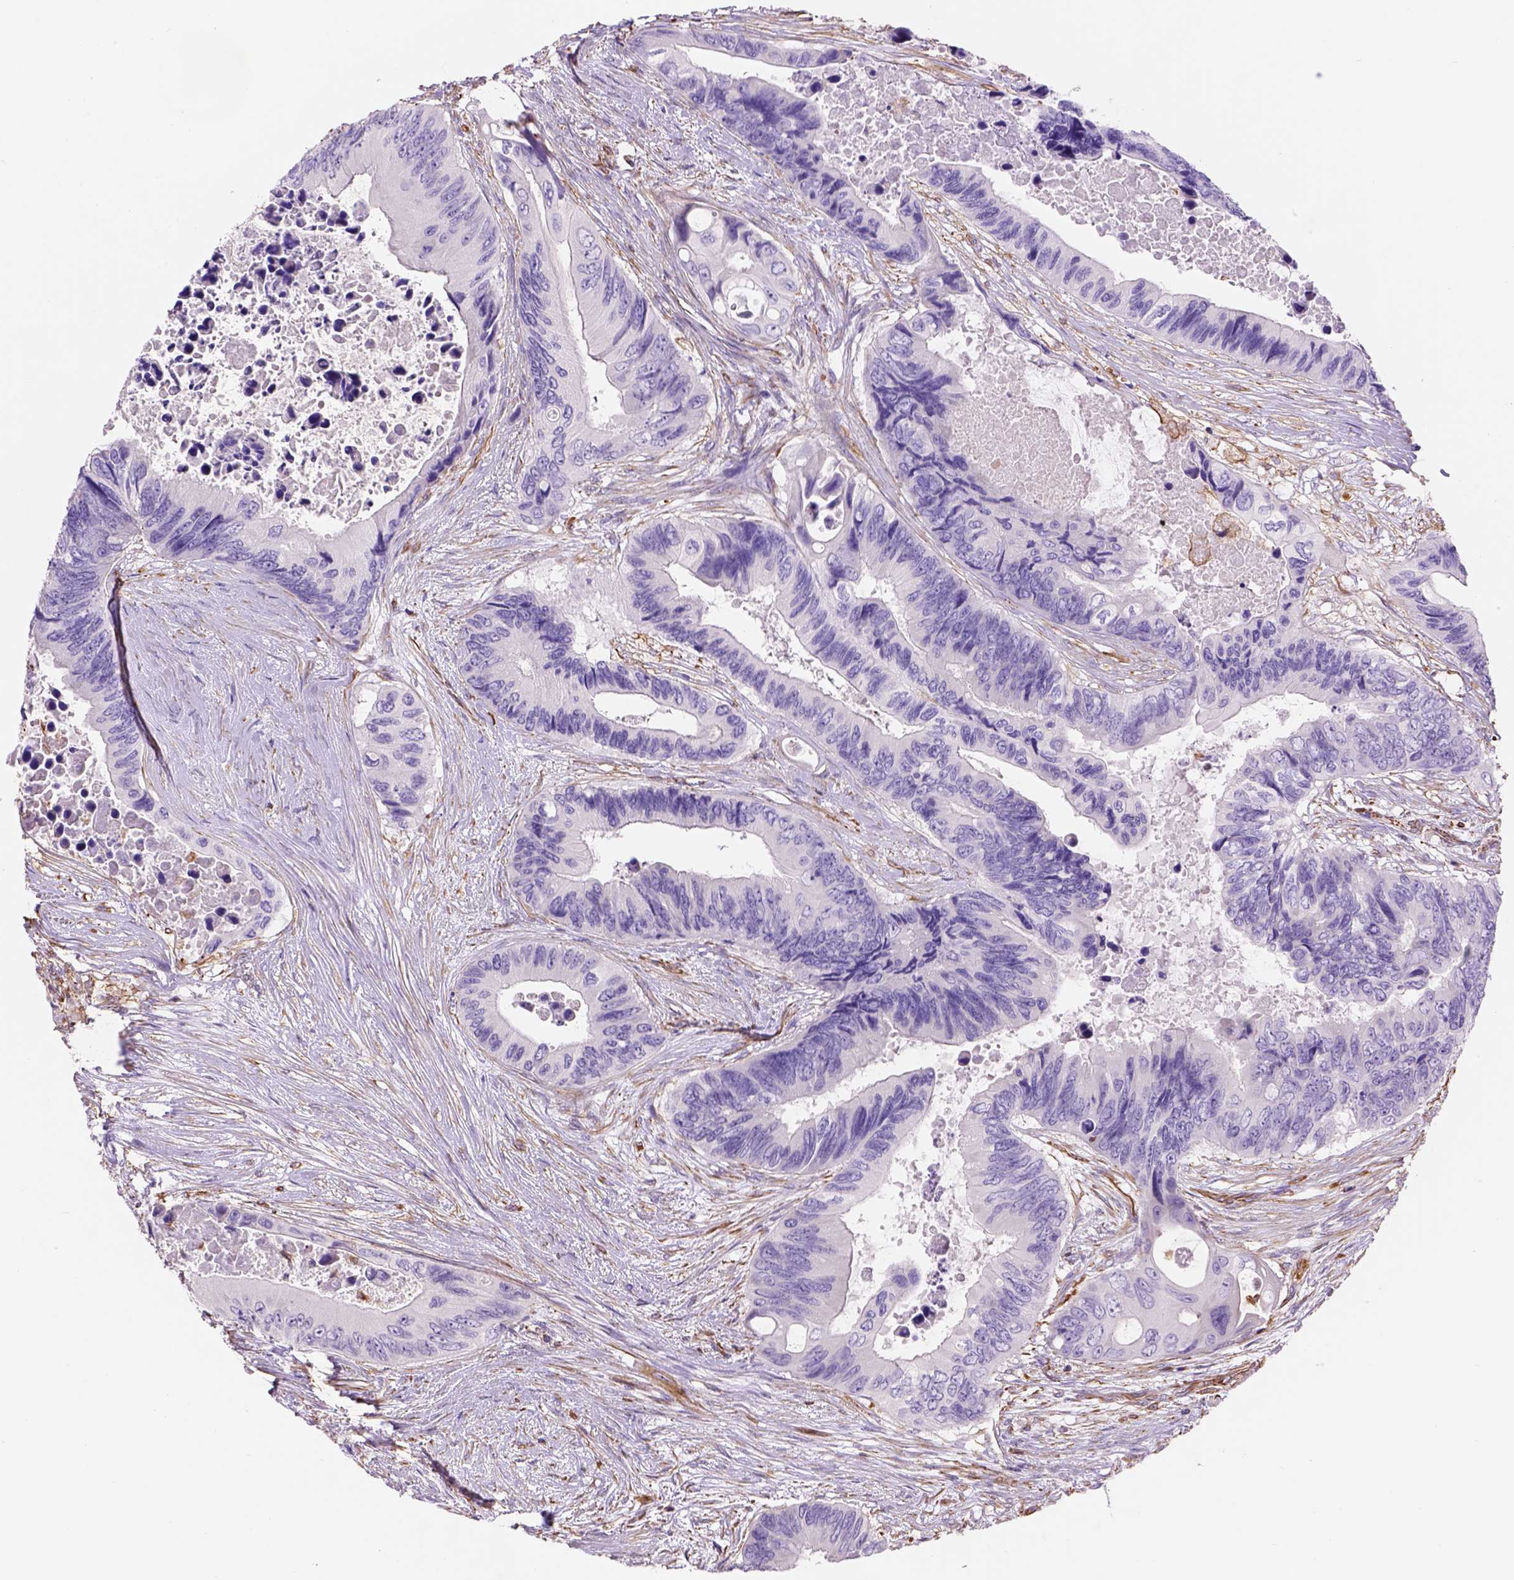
{"staining": {"intensity": "negative", "quantity": "none", "location": "none"}, "tissue": "colorectal cancer", "cell_type": "Tumor cells", "image_type": "cancer", "snomed": [{"axis": "morphology", "description": "Adenocarcinoma, NOS"}, {"axis": "topography", "description": "Rectum"}], "caption": "Adenocarcinoma (colorectal) was stained to show a protein in brown. There is no significant positivity in tumor cells.", "gene": "ZZZ3", "patient": {"sex": "male", "age": 63}}